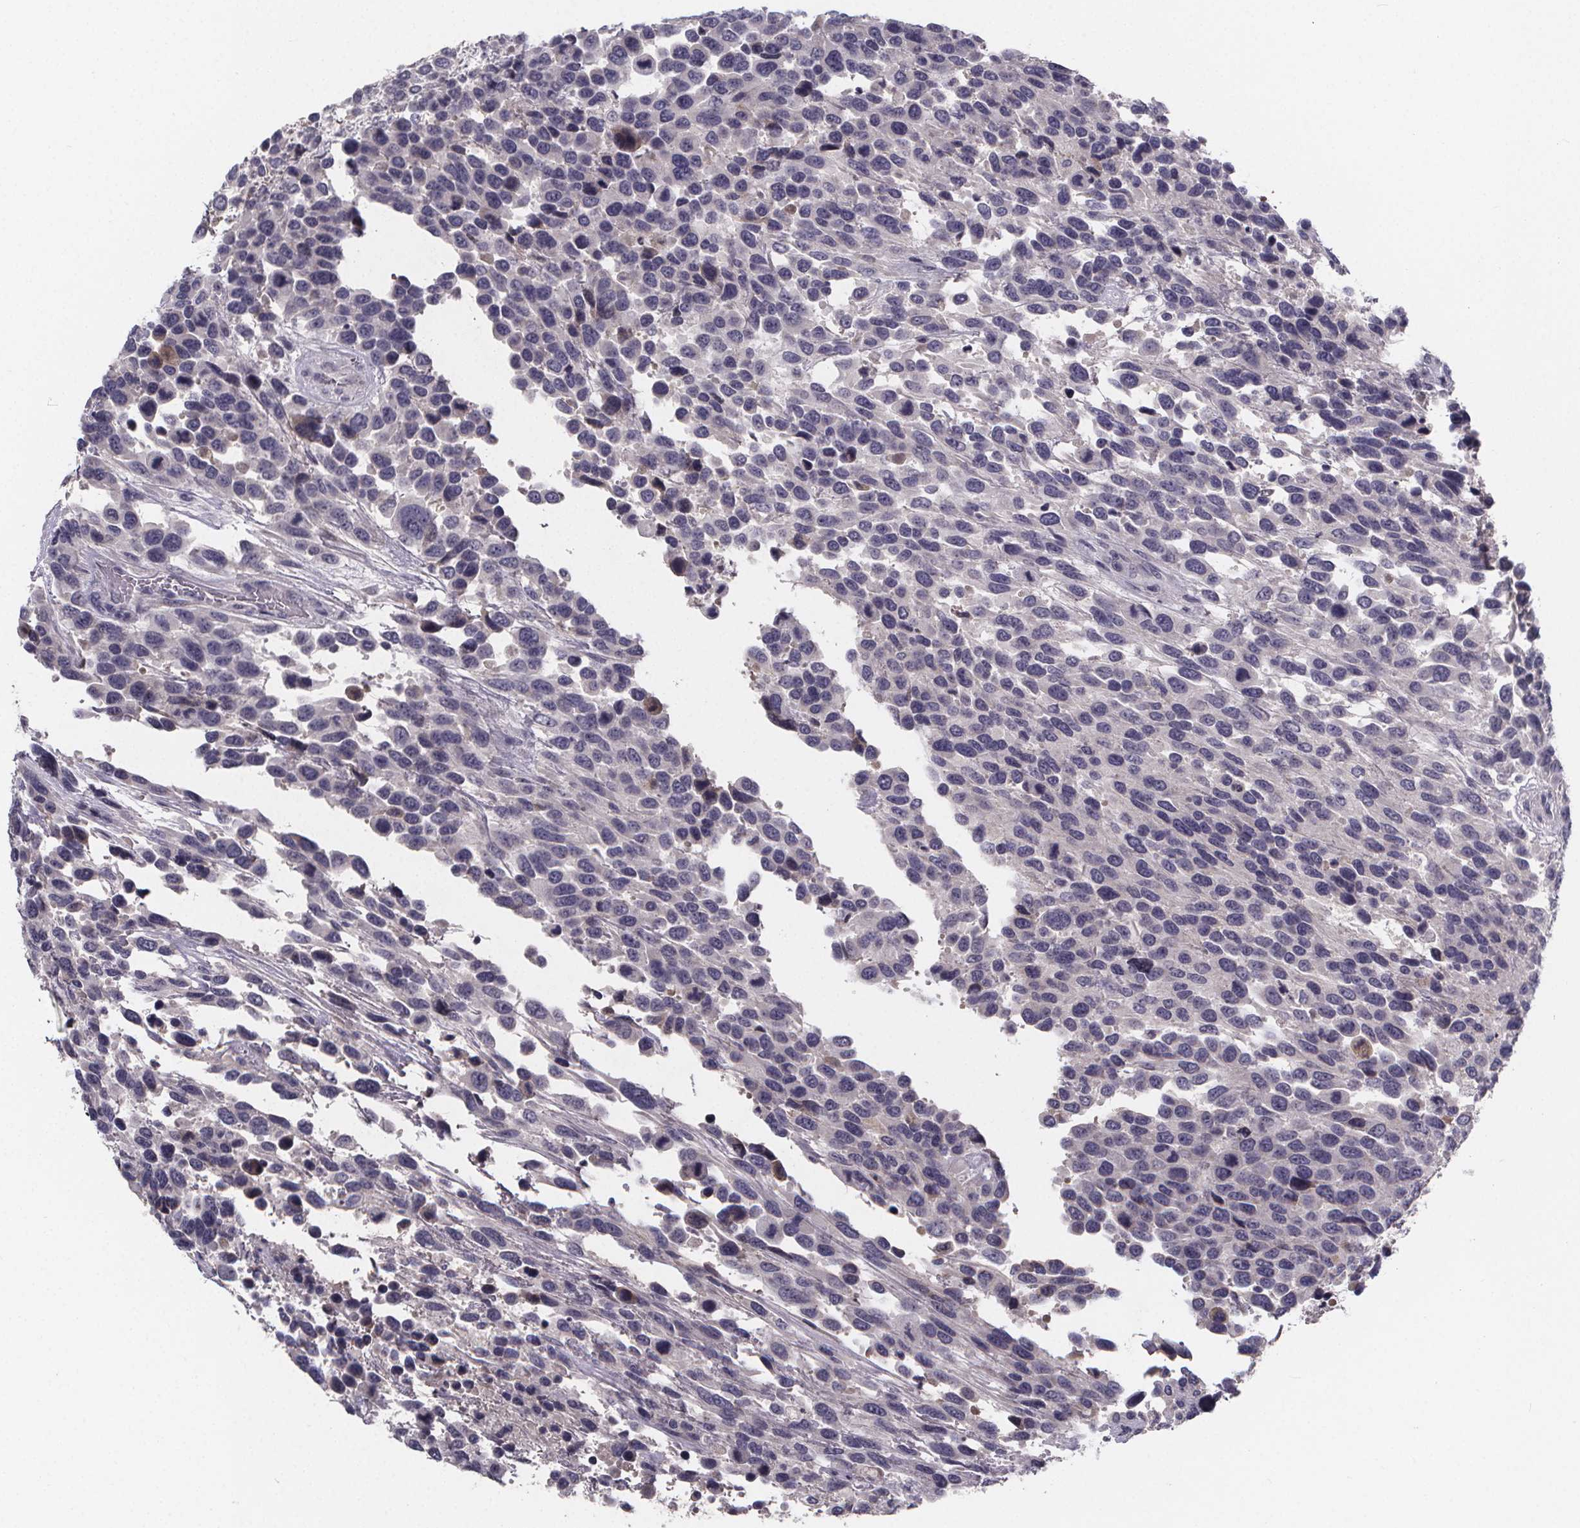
{"staining": {"intensity": "negative", "quantity": "none", "location": "none"}, "tissue": "urothelial cancer", "cell_type": "Tumor cells", "image_type": "cancer", "snomed": [{"axis": "morphology", "description": "Urothelial carcinoma, High grade"}, {"axis": "topography", "description": "Urinary bladder"}], "caption": "A histopathology image of high-grade urothelial carcinoma stained for a protein demonstrates no brown staining in tumor cells. The staining is performed using DAB (3,3'-diaminobenzidine) brown chromogen with nuclei counter-stained in using hematoxylin.", "gene": "AGT", "patient": {"sex": "female", "age": 70}}